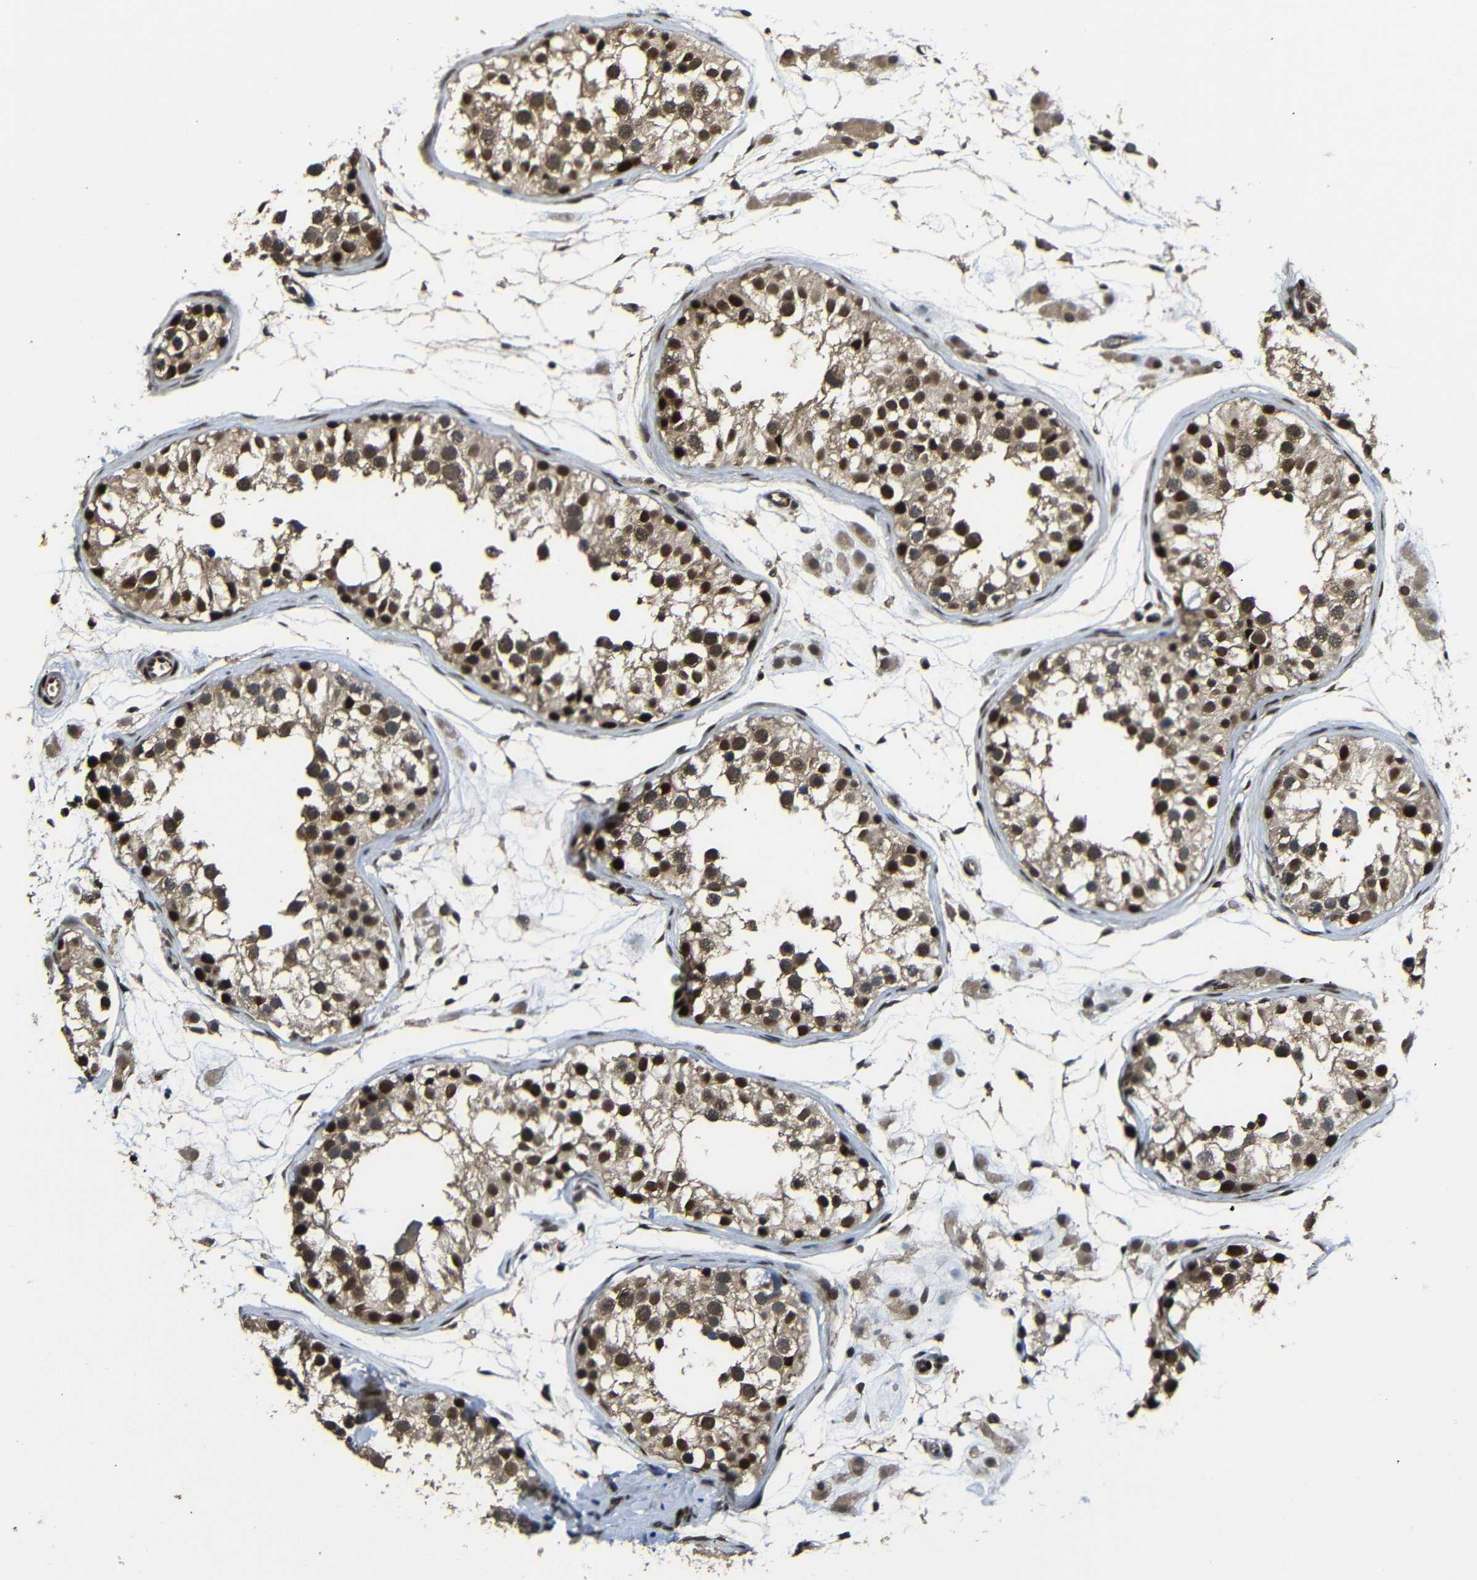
{"staining": {"intensity": "strong", "quantity": ">75%", "location": "cytoplasmic/membranous,nuclear"}, "tissue": "testis", "cell_type": "Cells in seminiferous ducts", "image_type": "normal", "snomed": [{"axis": "morphology", "description": "Normal tissue, NOS"}, {"axis": "morphology", "description": "Adenocarcinoma, metastatic, NOS"}, {"axis": "topography", "description": "Testis"}], "caption": "A high-resolution histopathology image shows immunohistochemistry staining of unremarkable testis, which exhibits strong cytoplasmic/membranous,nuclear positivity in about >75% of cells in seminiferous ducts.", "gene": "TBX2", "patient": {"sex": "male", "age": 26}}